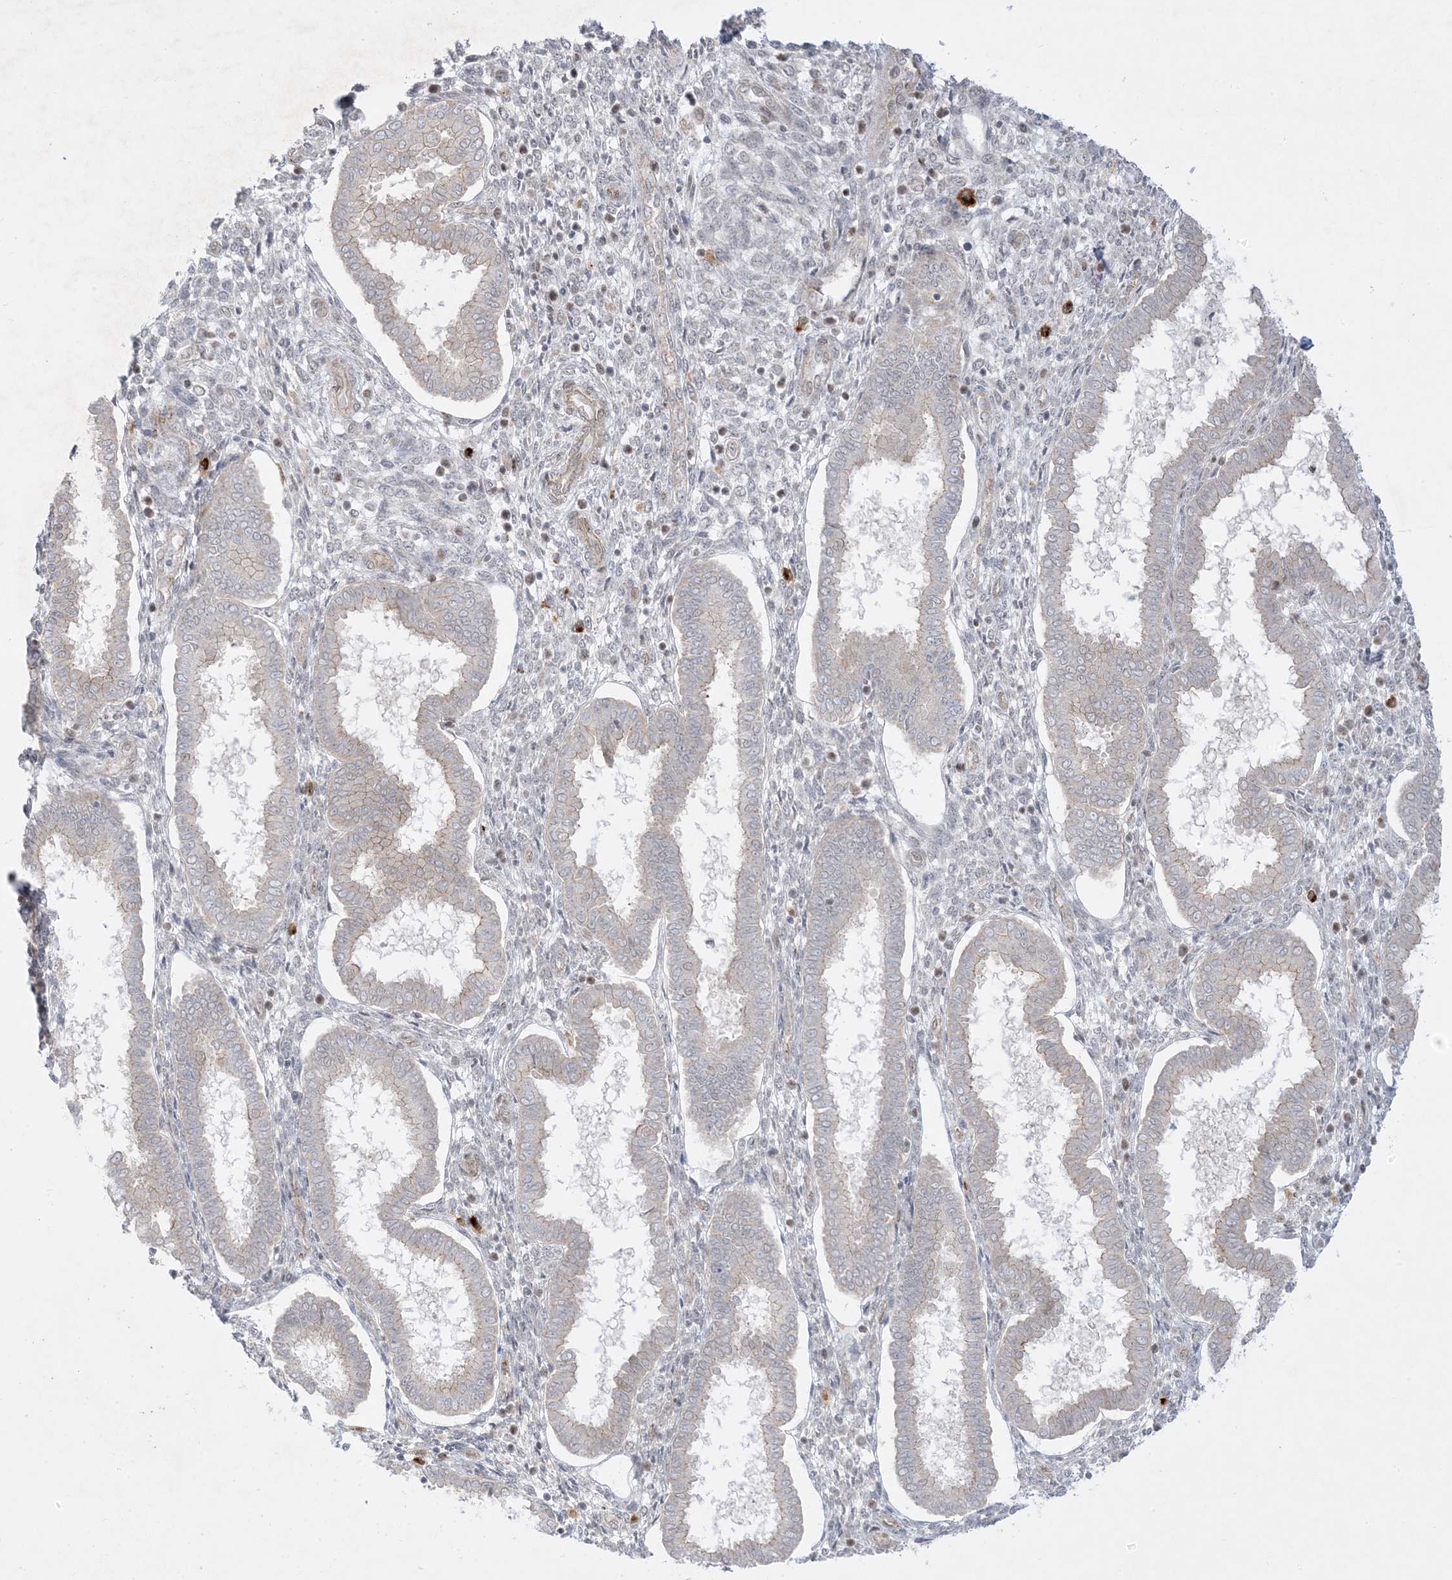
{"staining": {"intensity": "negative", "quantity": "none", "location": "none"}, "tissue": "endometrium", "cell_type": "Cells in endometrial stroma", "image_type": "normal", "snomed": [{"axis": "morphology", "description": "Normal tissue, NOS"}, {"axis": "topography", "description": "Endometrium"}], "caption": "High magnification brightfield microscopy of normal endometrium stained with DAB (3,3'-diaminobenzidine) (brown) and counterstained with hematoxylin (blue): cells in endometrial stroma show no significant expression.", "gene": "PTK6", "patient": {"sex": "female", "age": 24}}